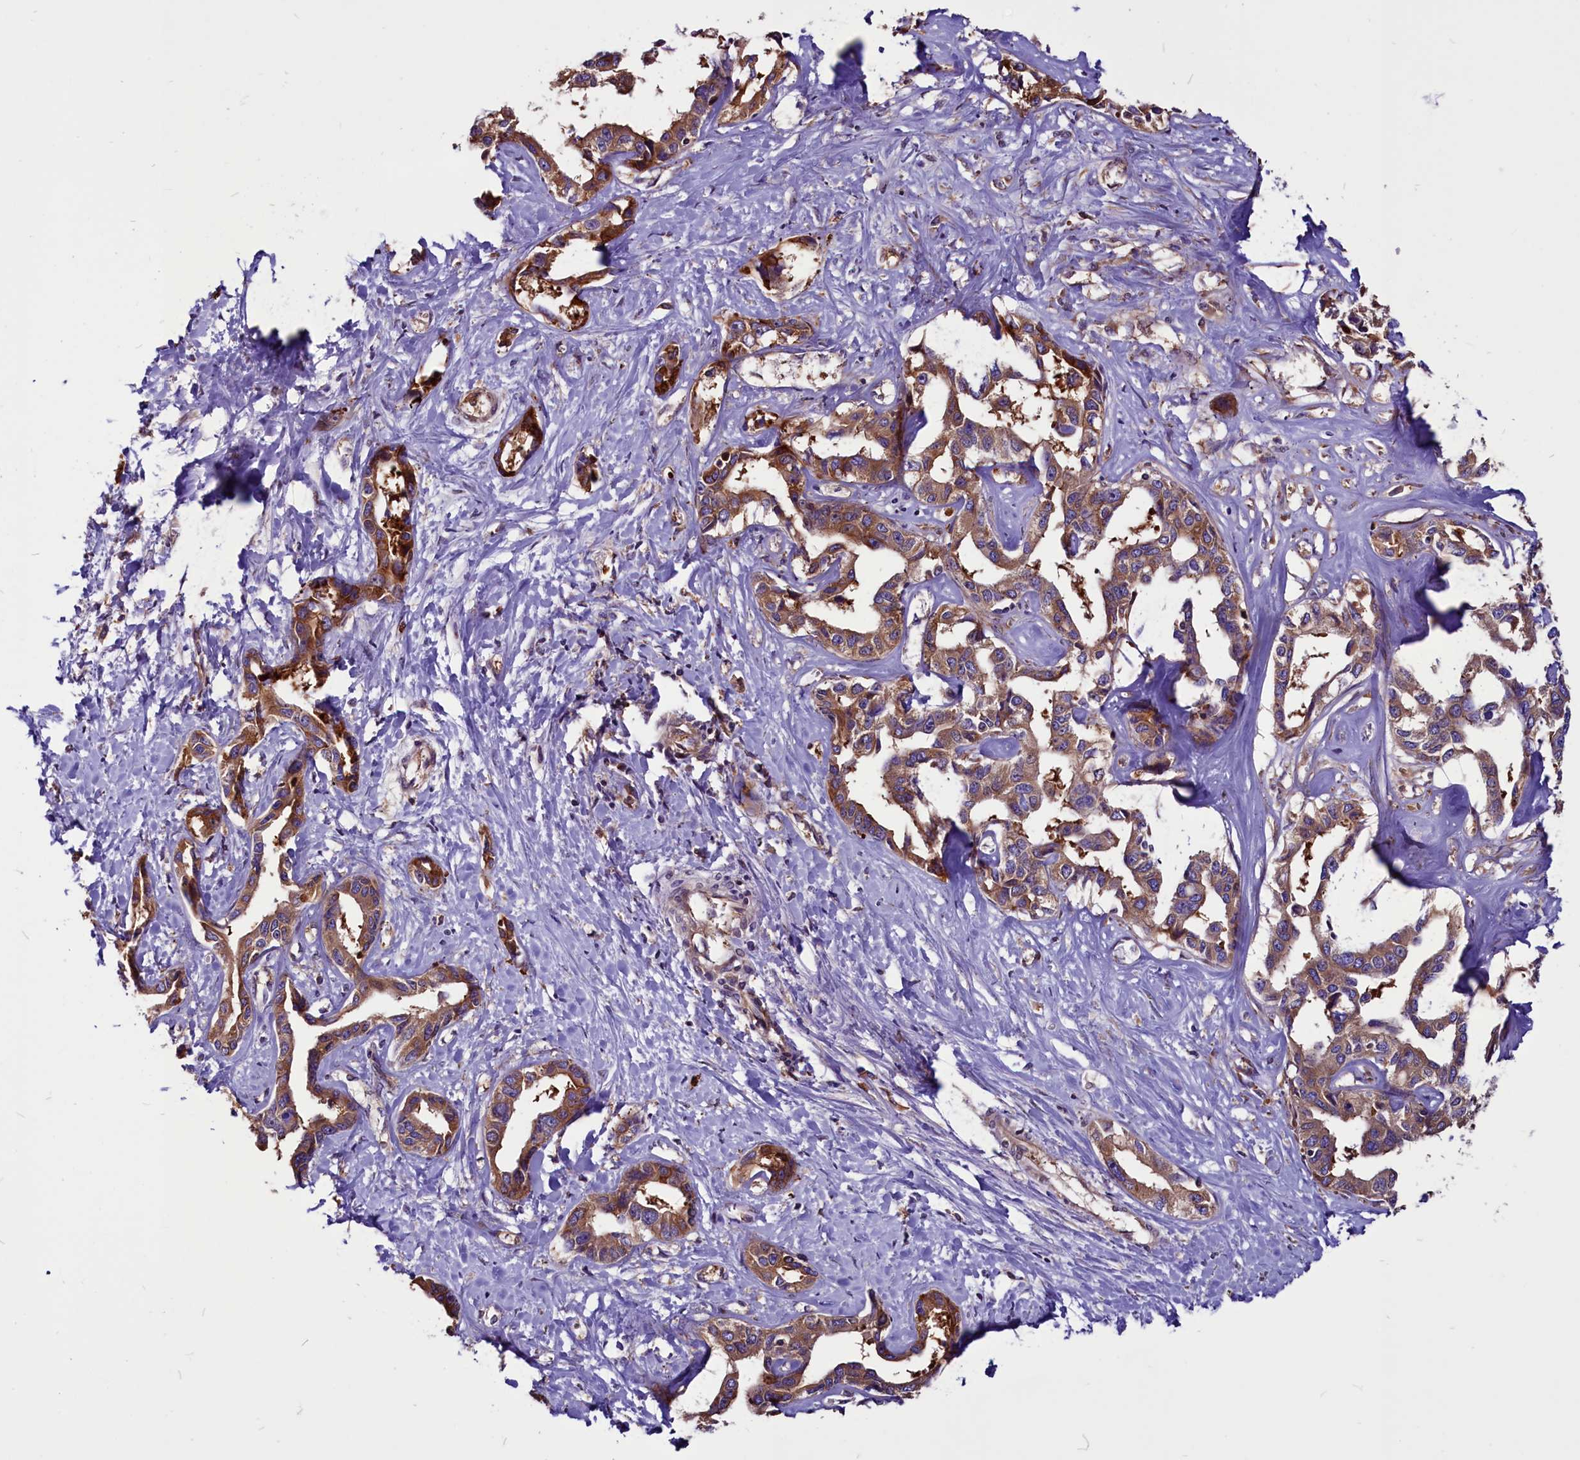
{"staining": {"intensity": "moderate", "quantity": ">75%", "location": "cytoplasmic/membranous"}, "tissue": "liver cancer", "cell_type": "Tumor cells", "image_type": "cancer", "snomed": [{"axis": "morphology", "description": "Cholangiocarcinoma"}, {"axis": "topography", "description": "Liver"}], "caption": "Cholangiocarcinoma (liver) stained for a protein (brown) exhibits moderate cytoplasmic/membranous positive expression in about >75% of tumor cells.", "gene": "EIF3G", "patient": {"sex": "male", "age": 59}}